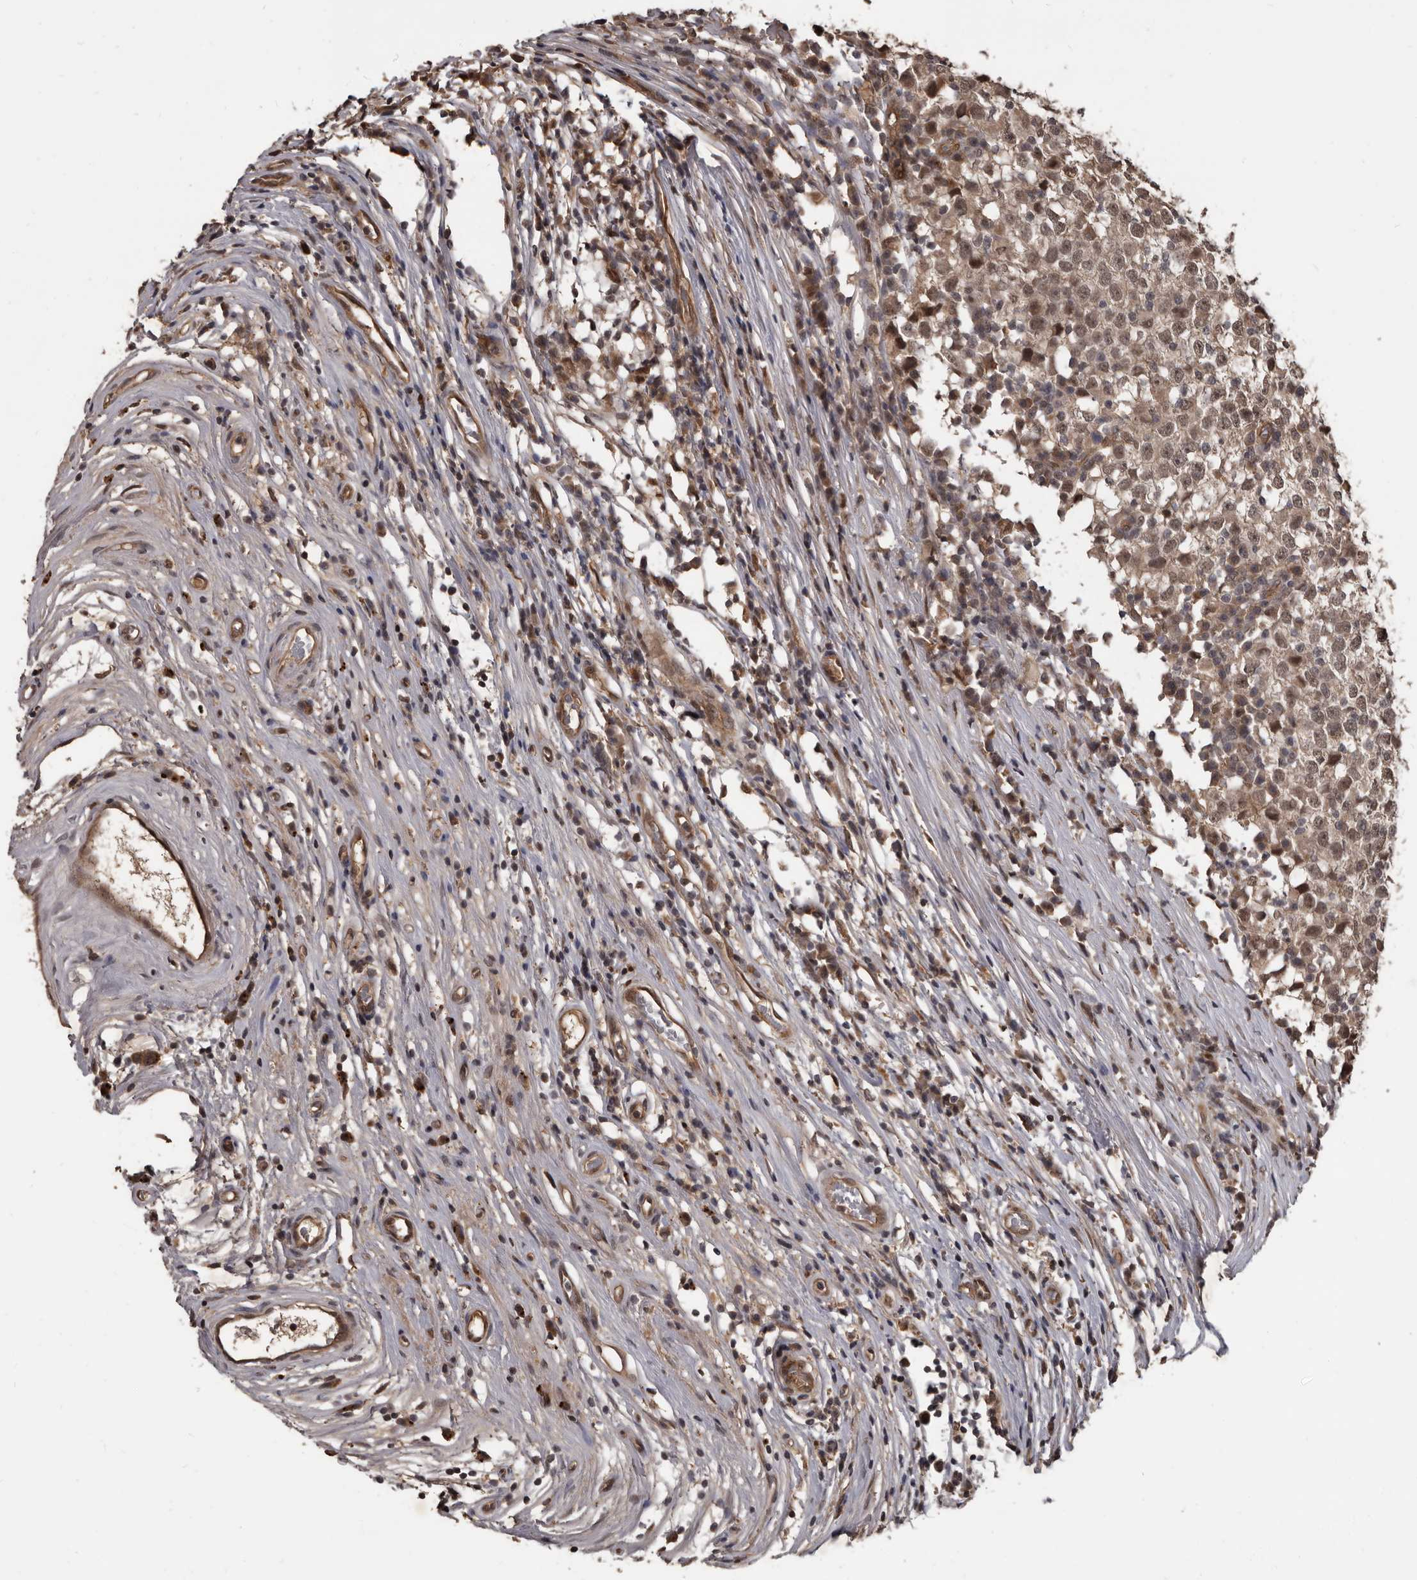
{"staining": {"intensity": "weak", "quantity": ">75%", "location": "nuclear"}, "tissue": "testis cancer", "cell_type": "Tumor cells", "image_type": "cancer", "snomed": [{"axis": "morphology", "description": "Seminoma, NOS"}, {"axis": "topography", "description": "Testis"}], "caption": "Immunohistochemistry (IHC) of human testis seminoma displays low levels of weak nuclear positivity in approximately >75% of tumor cells. (Stains: DAB (3,3'-diaminobenzidine) in brown, nuclei in blue, Microscopy: brightfield microscopy at high magnification).", "gene": "AHR", "patient": {"sex": "male", "age": 65}}